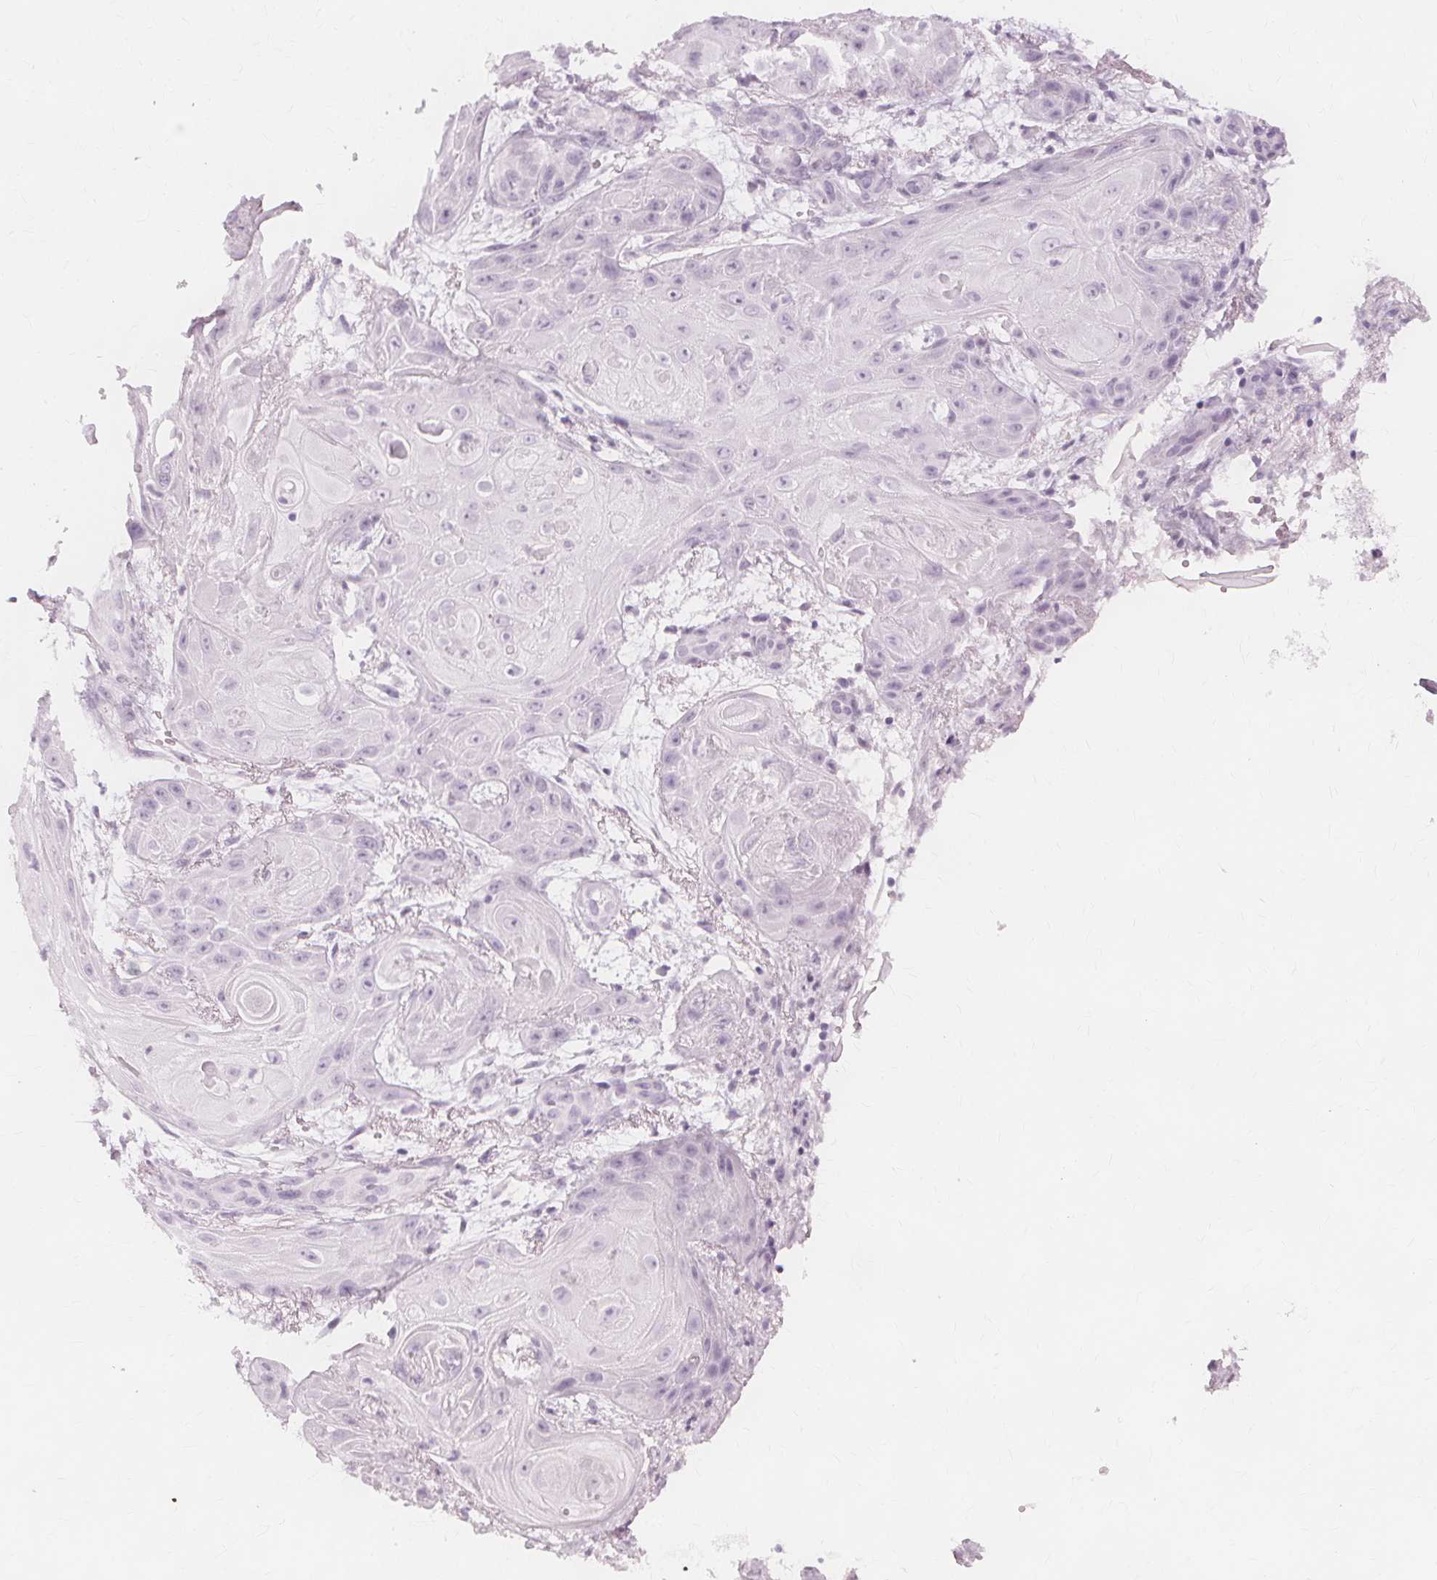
{"staining": {"intensity": "negative", "quantity": "none", "location": "none"}, "tissue": "skin cancer", "cell_type": "Tumor cells", "image_type": "cancer", "snomed": [{"axis": "morphology", "description": "Squamous cell carcinoma, NOS"}, {"axis": "topography", "description": "Skin"}], "caption": "A histopathology image of skin cancer stained for a protein exhibits no brown staining in tumor cells. Nuclei are stained in blue.", "gene": "TFF1", "patient": {"sex": "male", "age": 62}}